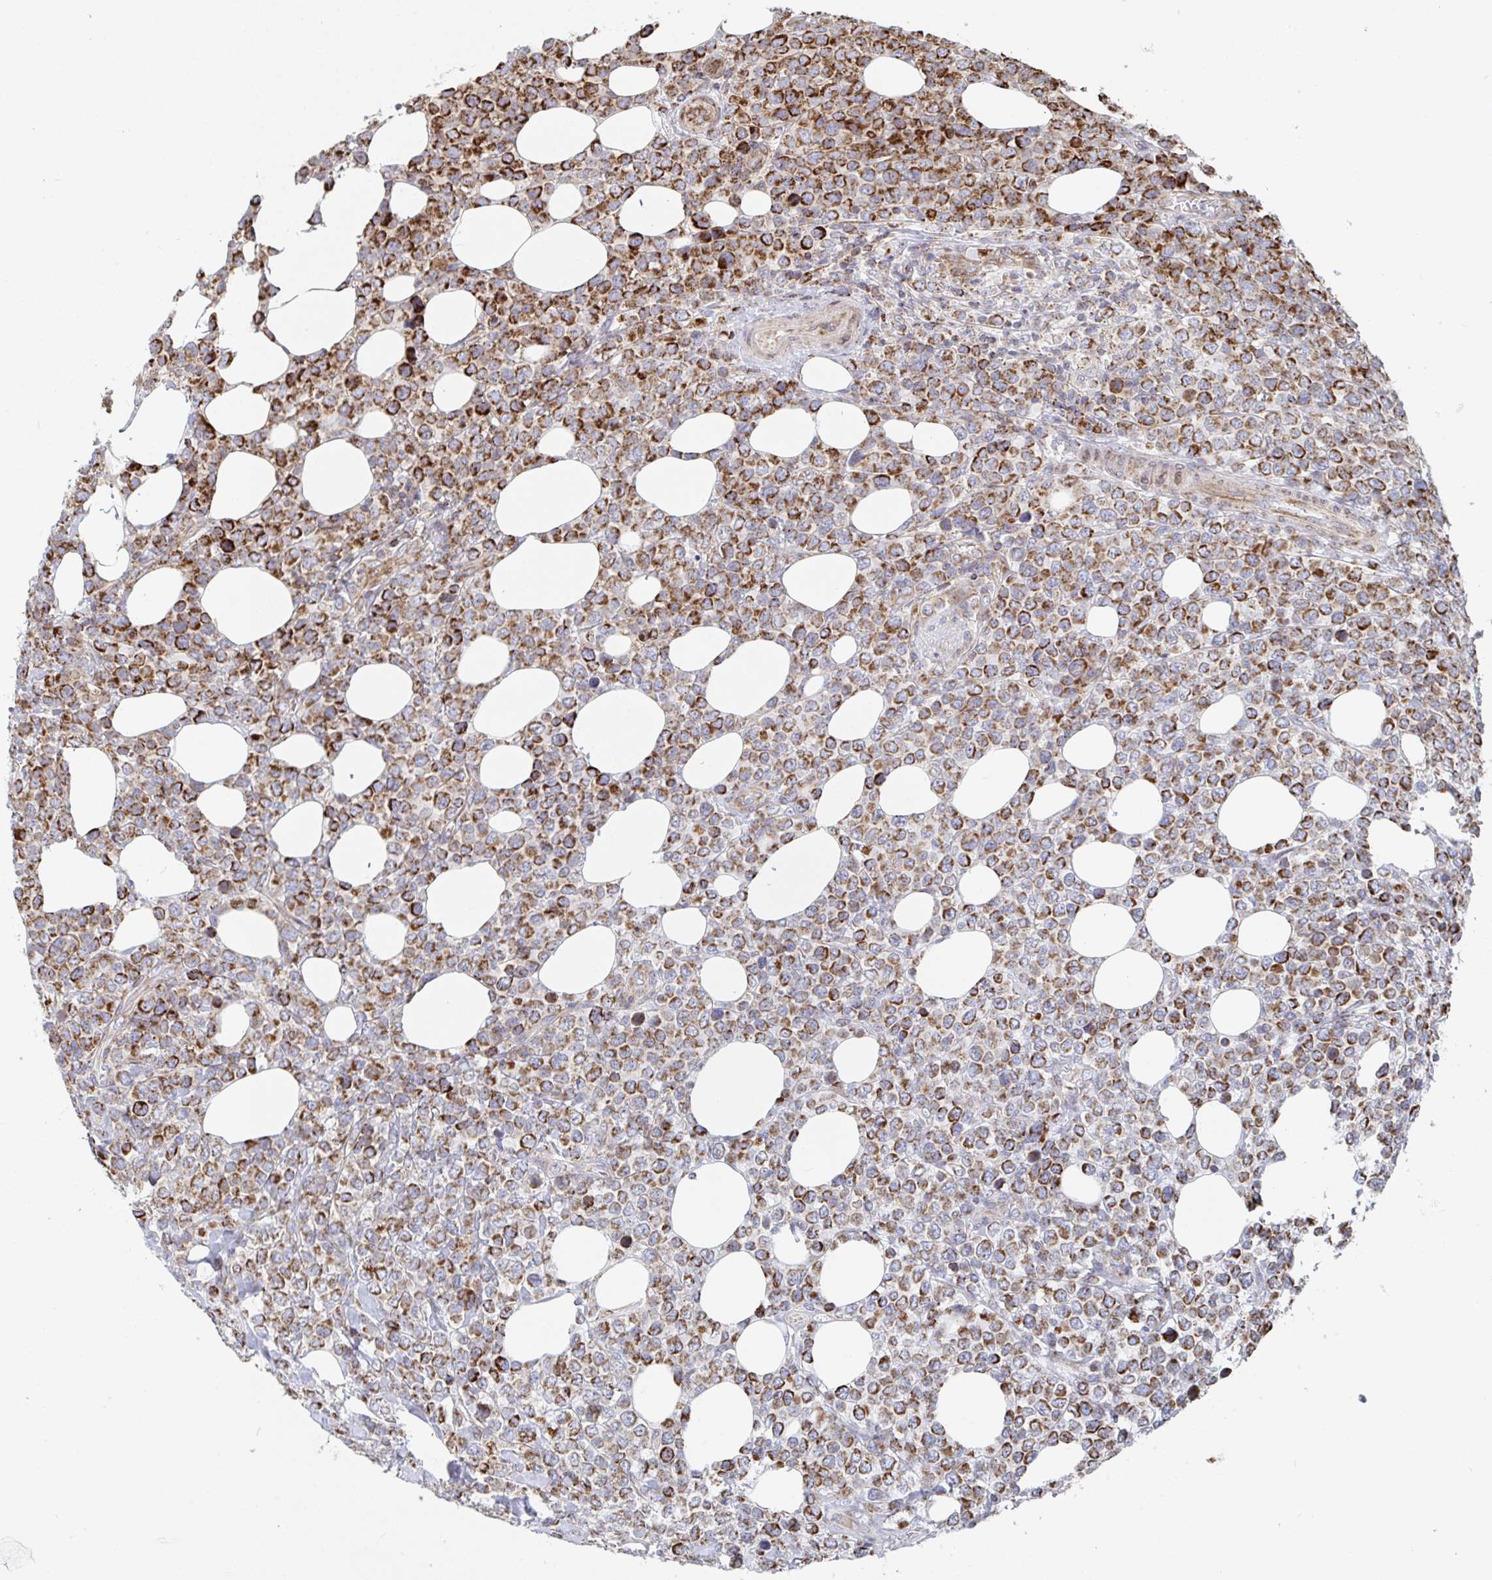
{"staining": {"intensity": "strong", "quantity": ">75%", "location": "cytoplasmic/membranous"}, "tissue": "lymphoma", "cell_type": "Tumor cells", "image_type": "cancer", "snomed": [{"axis": "morphology", "description": "Malignant lymphoma, non-Hodgkin's type, High grade"}, {"axis": "topography", "description": "Soft tissue"}], "caption": "Malignant lymphoma, non-Hodgkin's type (high-grade) stained with immunohistochemistry (IHC) displays strong cytoplasmic/membranous positivity in about >75% of tumor cells. (DAB (3,3'-diaminobenzidine) IHC with brightfield microscopy, high magnification).", "gene": "STARD8", "patient": {"sex": "female", "age": 56}}